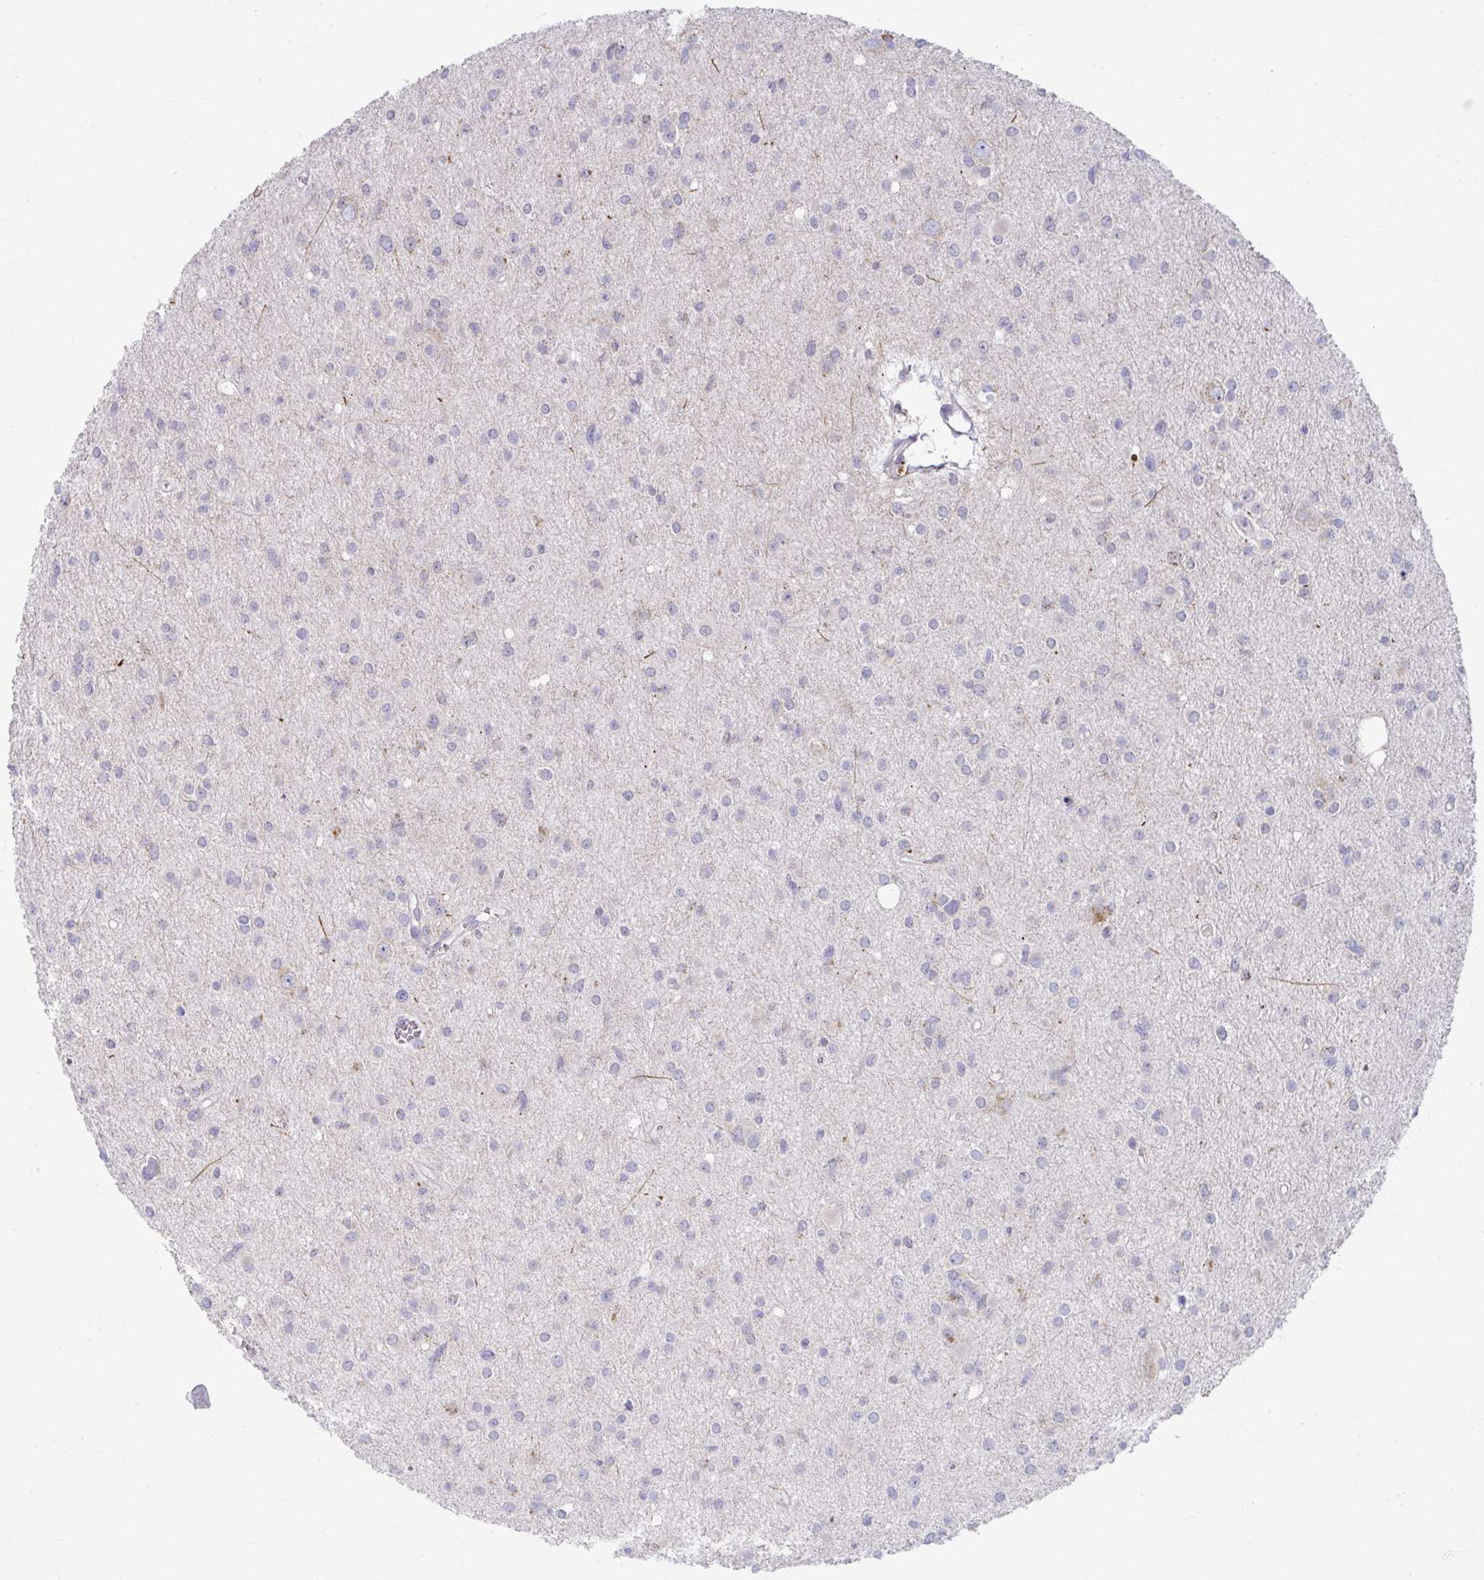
{"staining": {"intensity": "negative", "quantity": "none", "location": "none"}, "tissue": "glioma", "cell_type": "Tumor cells", "image_type": "cancer", "snomed": [{"axis": "morphology", "description": "Glioma, malignant, High grade"}, {"axis": "topography", "description": "Brain"}], "caption": "This is a histopathology image of IHC staining of malignant glioma (high-grade), which shows no positivity in tumor cells.", "gene": "EXOC5", "patient": {"sex": "male", "age": 23}}